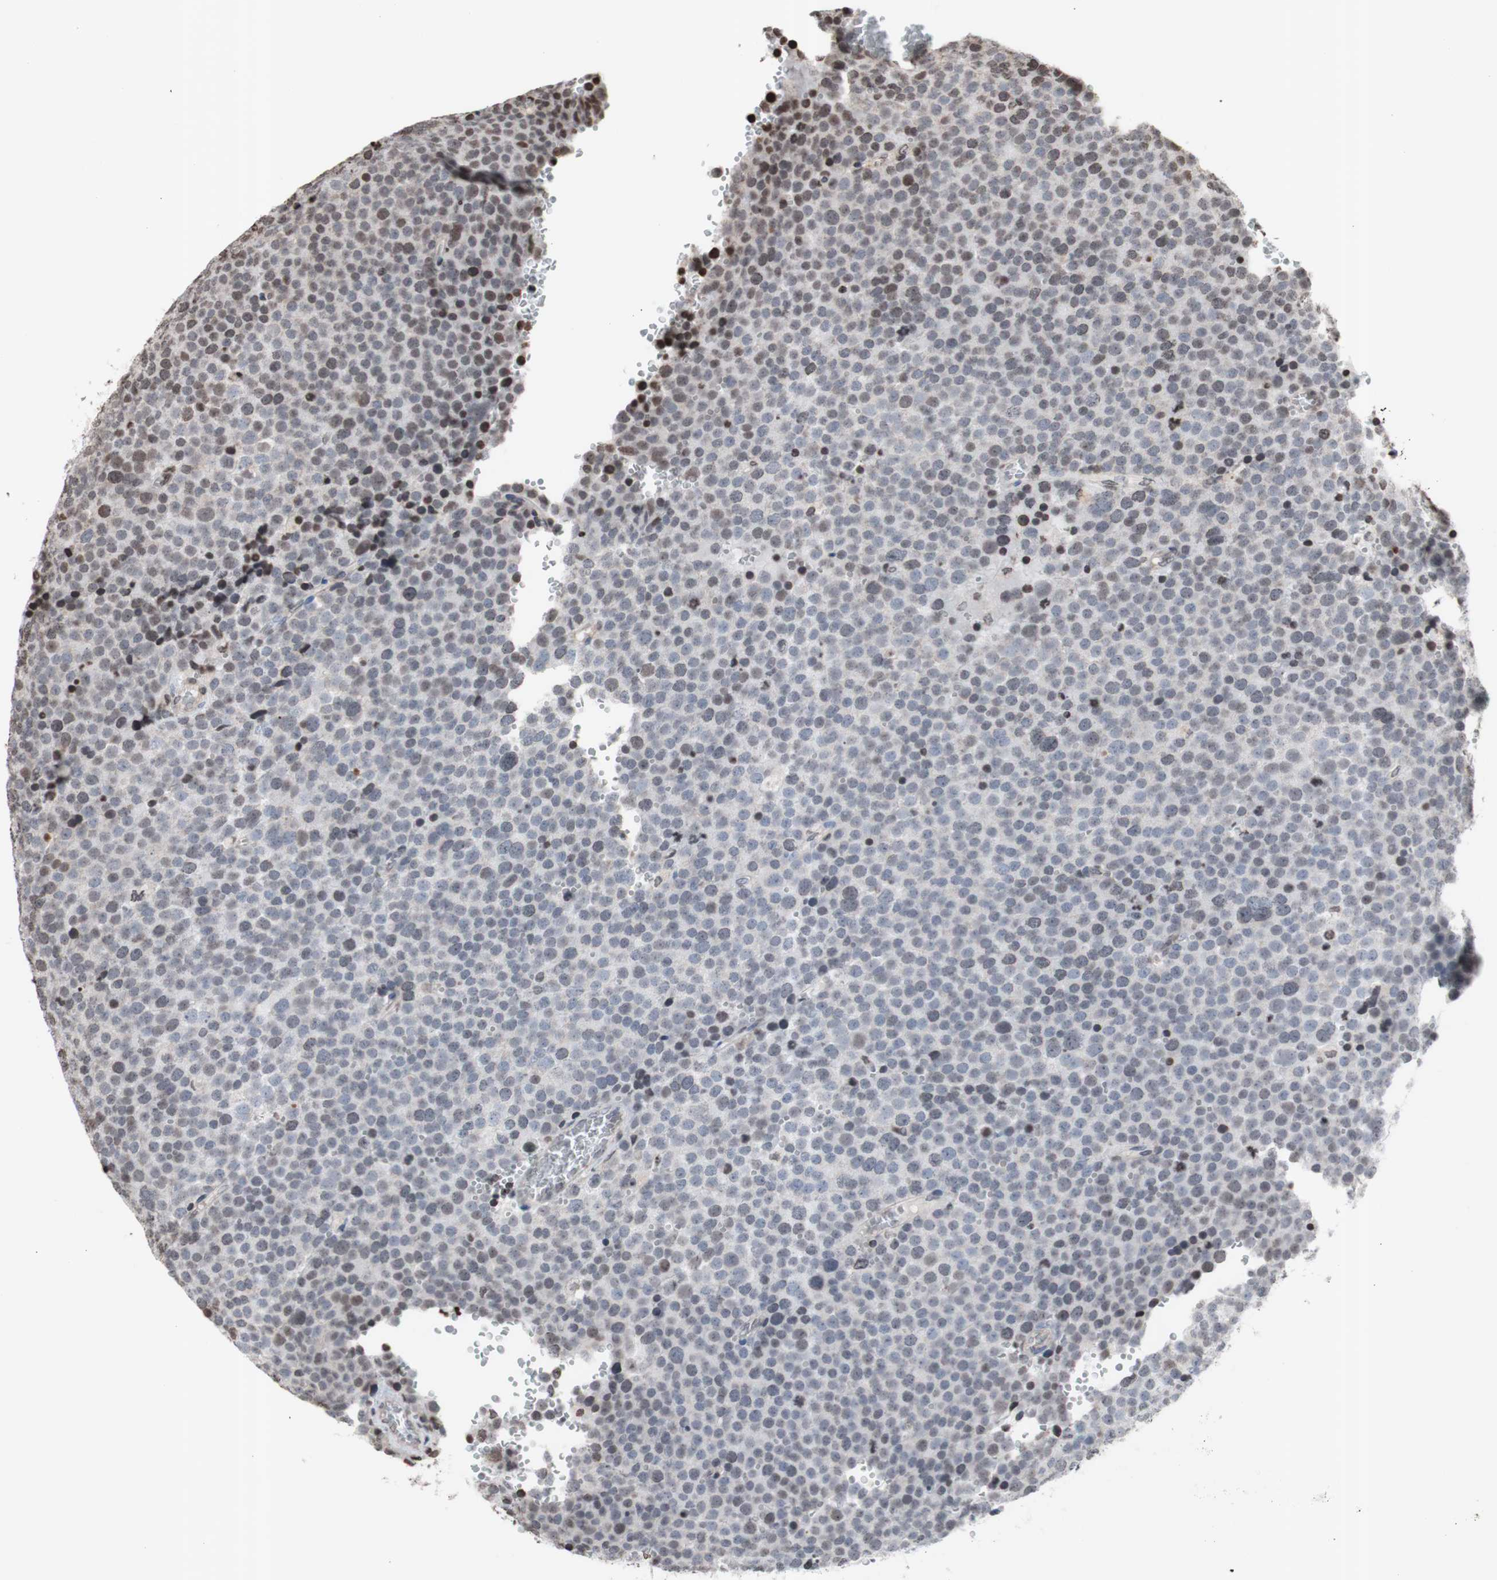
{"staining": {"intensity": "strong", "quantity": "<25%", "location": "nuclear"}, "tissue": "testis cancer", "cell_type": "Tumor cells", "image_type": "cancer", "snomed": [{"axis": "morphology", "description": "Seminoma, NOS"}, {"axis": "topography", "description": "Testis"}], "caption": "Strong nuclear protein staining is appreciated in approximately <25% of tumor cells in seminoma (testis).", "gene": "SNAI2", "patient": {"sex": "male", "age": 71}}